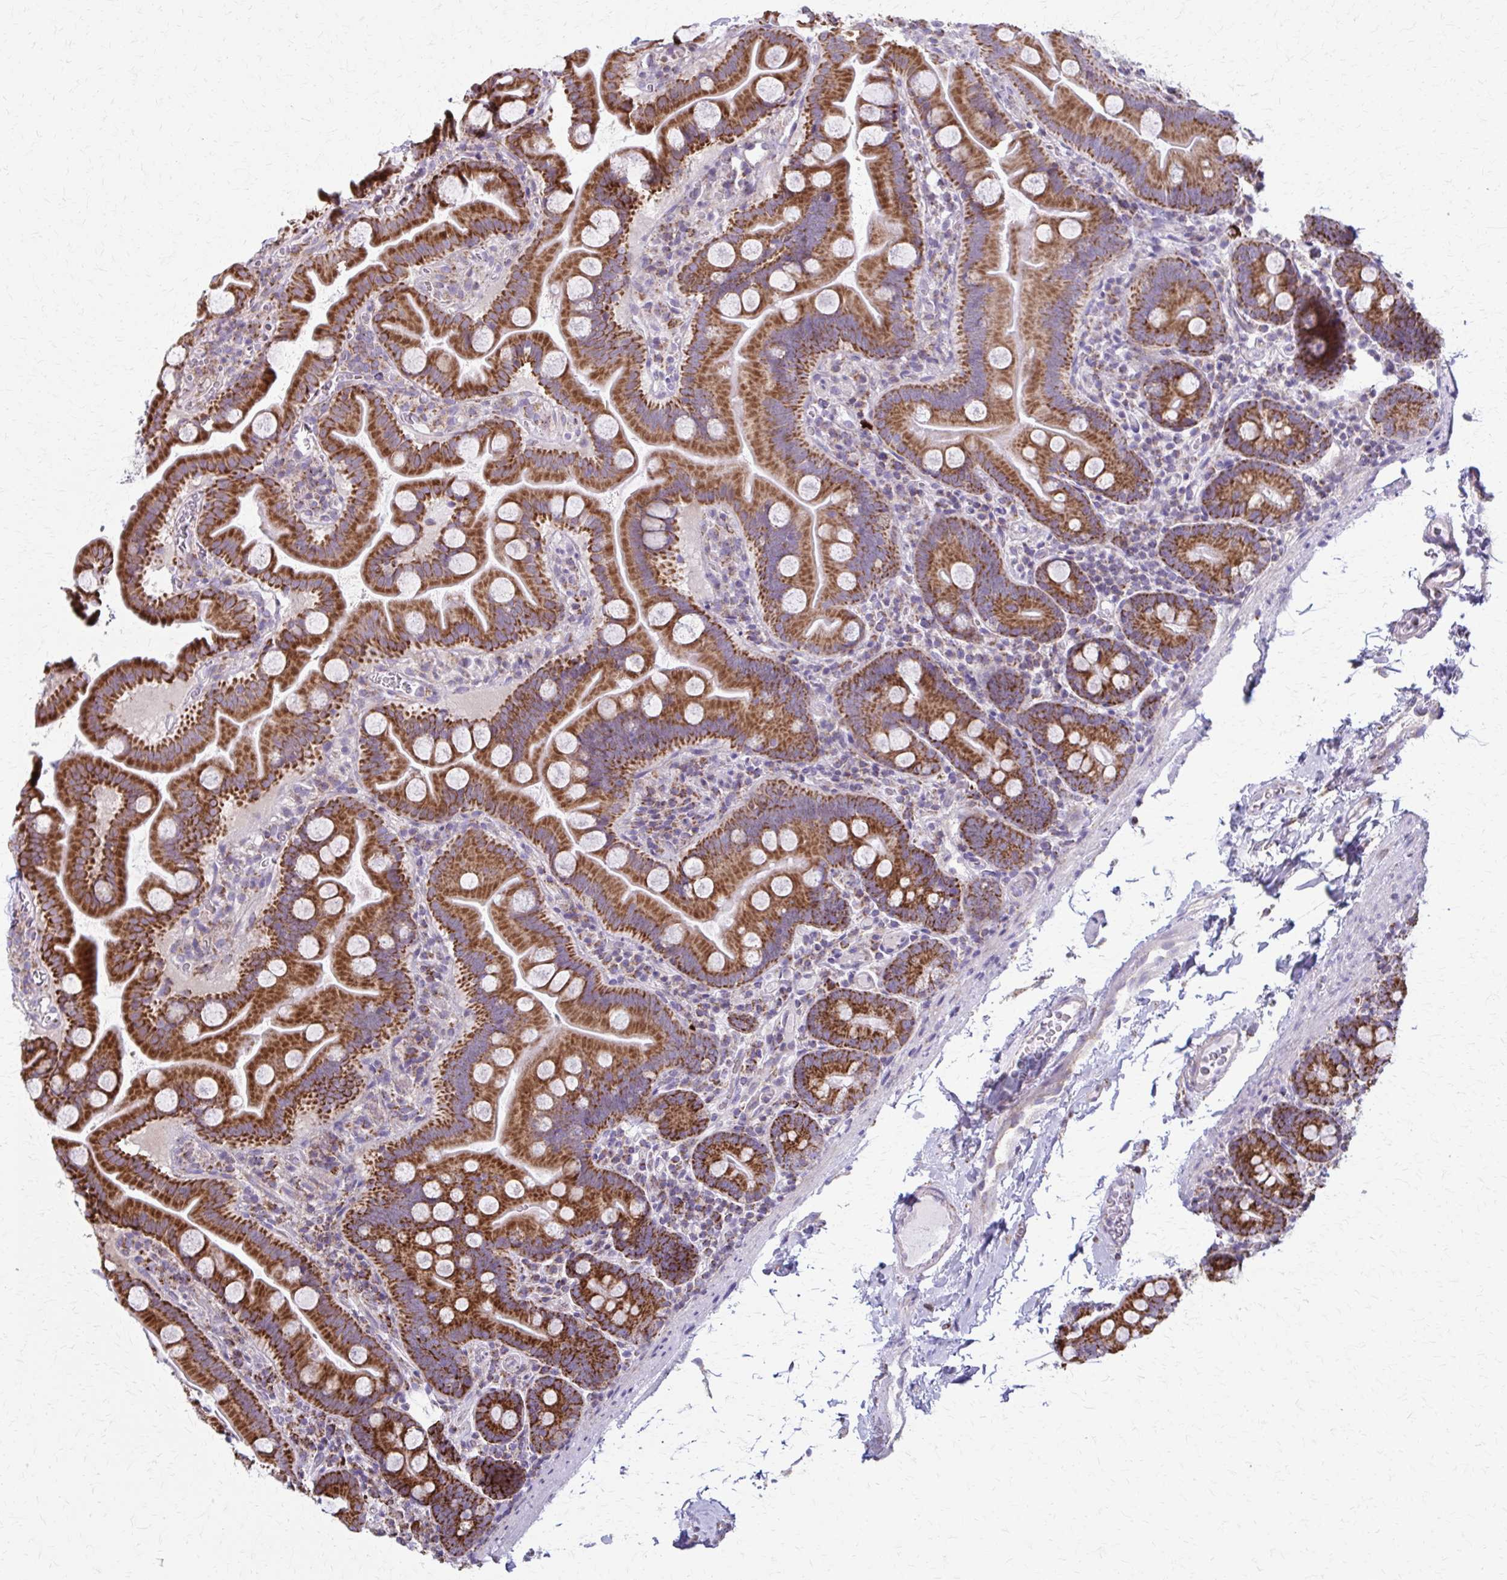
{"staining": {"intensity": "strong", "quantity": ">75%", "location": "cytoplasmic/membranous"}, "tissue": "small intestine", "cell_type": "Glandular cells", "image_type": "normal", "snomed": [{"axis": "morphology", "description": "Normal tissue, NOS"}, {"axis": "topography", "description": "Small intestine"}], "caption": "Normal small intestine exhibits strong cytoplasmic/membranous expression in approximately >75% of glandular cells.", "gene": "TVP23A", "patient": {"sex": "female", "age": 68}}